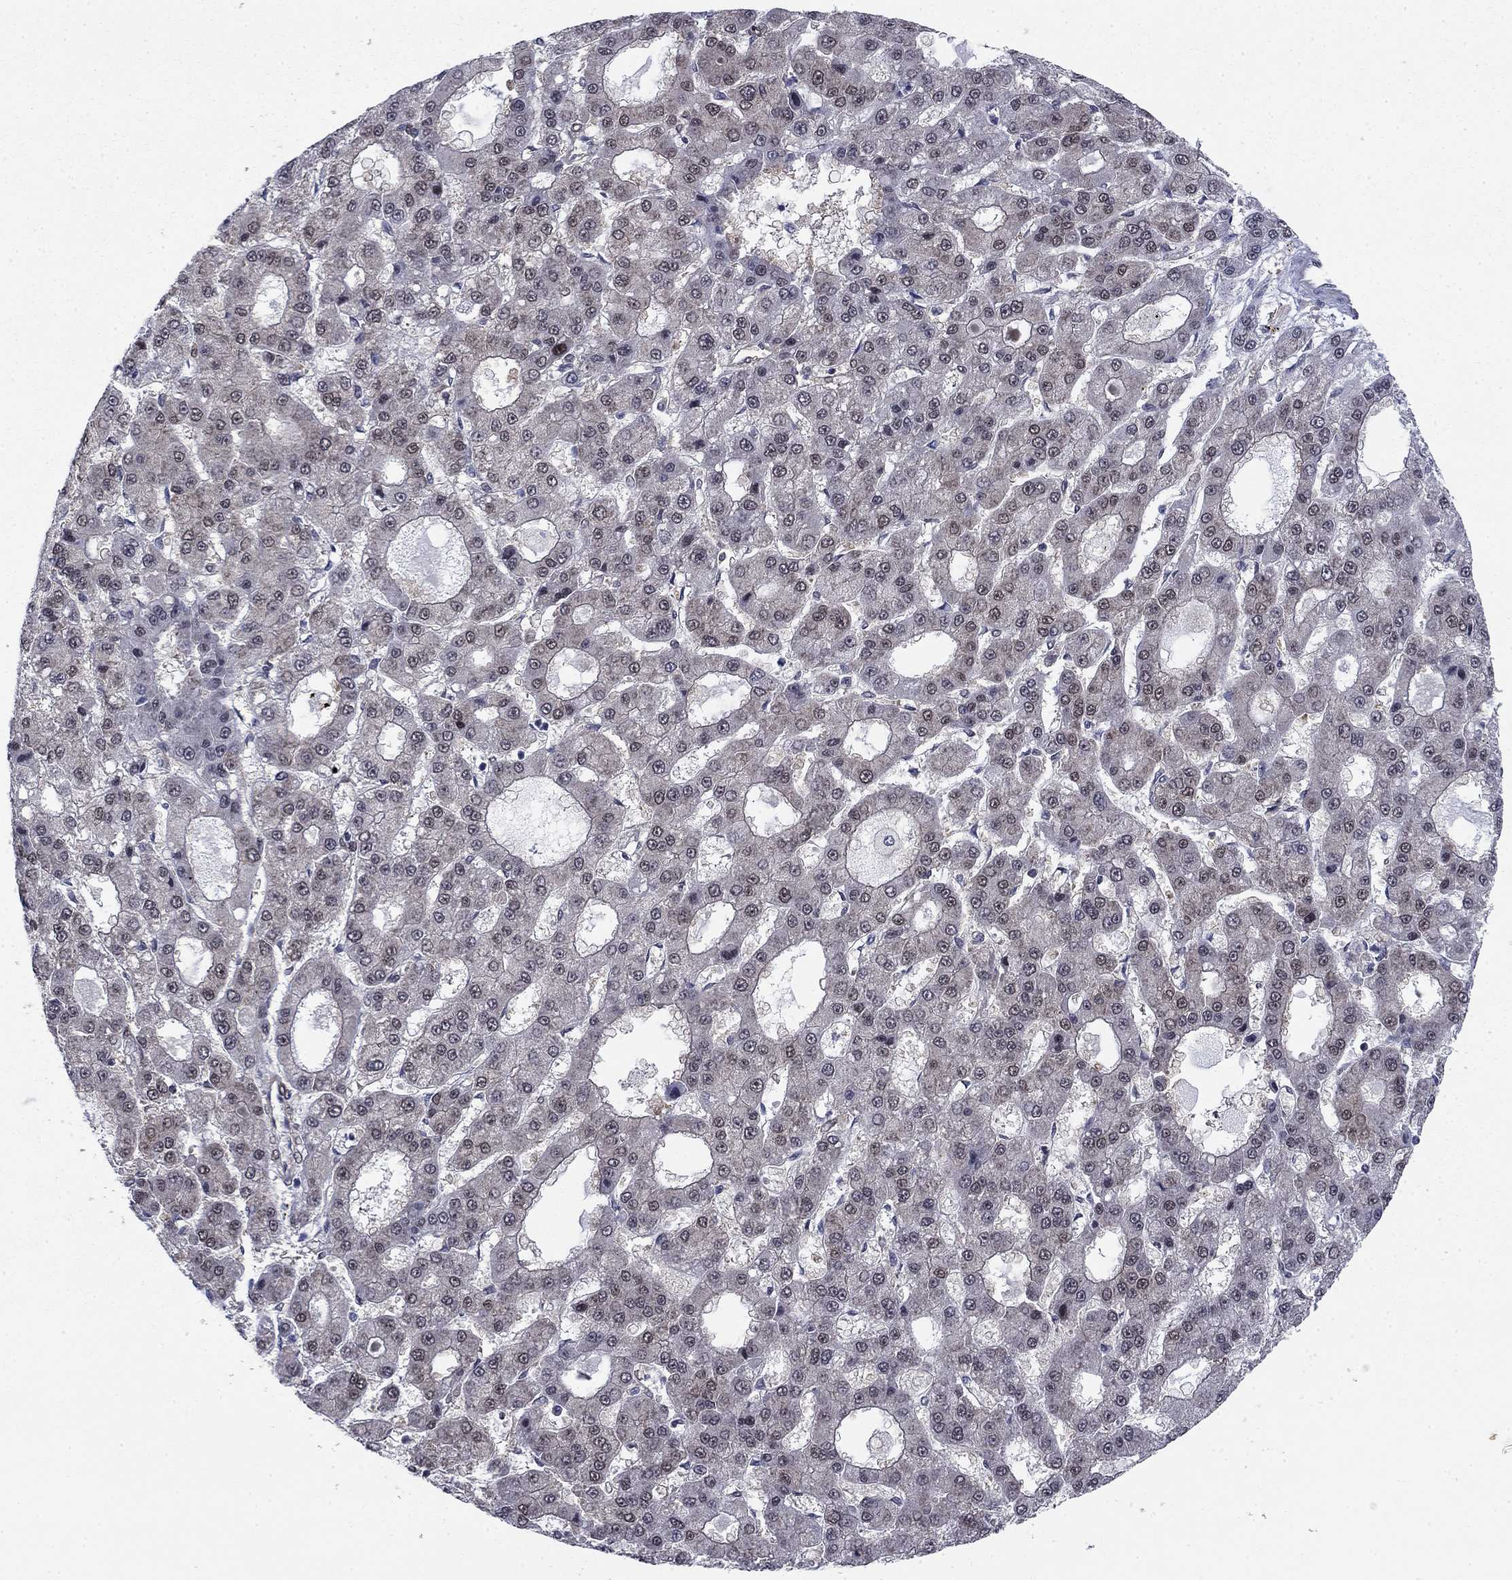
{"staining": {"intensity": "negative", "quantity": "none", "location": "none"}, "tissue": "liver cancer", "cell_type": "Tumor cells", "image_type": "cancer", "snomed": [{"axis": "morphology", "description": "Carcinoma, Hepatocellular, NOS"}, {"axis": "topography", "description": "Liver"}], "caption": "Tumor cells show no significant positivity in hepatocellular carcinoma (liver).", "gene": "FKBP4", "patient": {"sex": "male", "age": 70}}